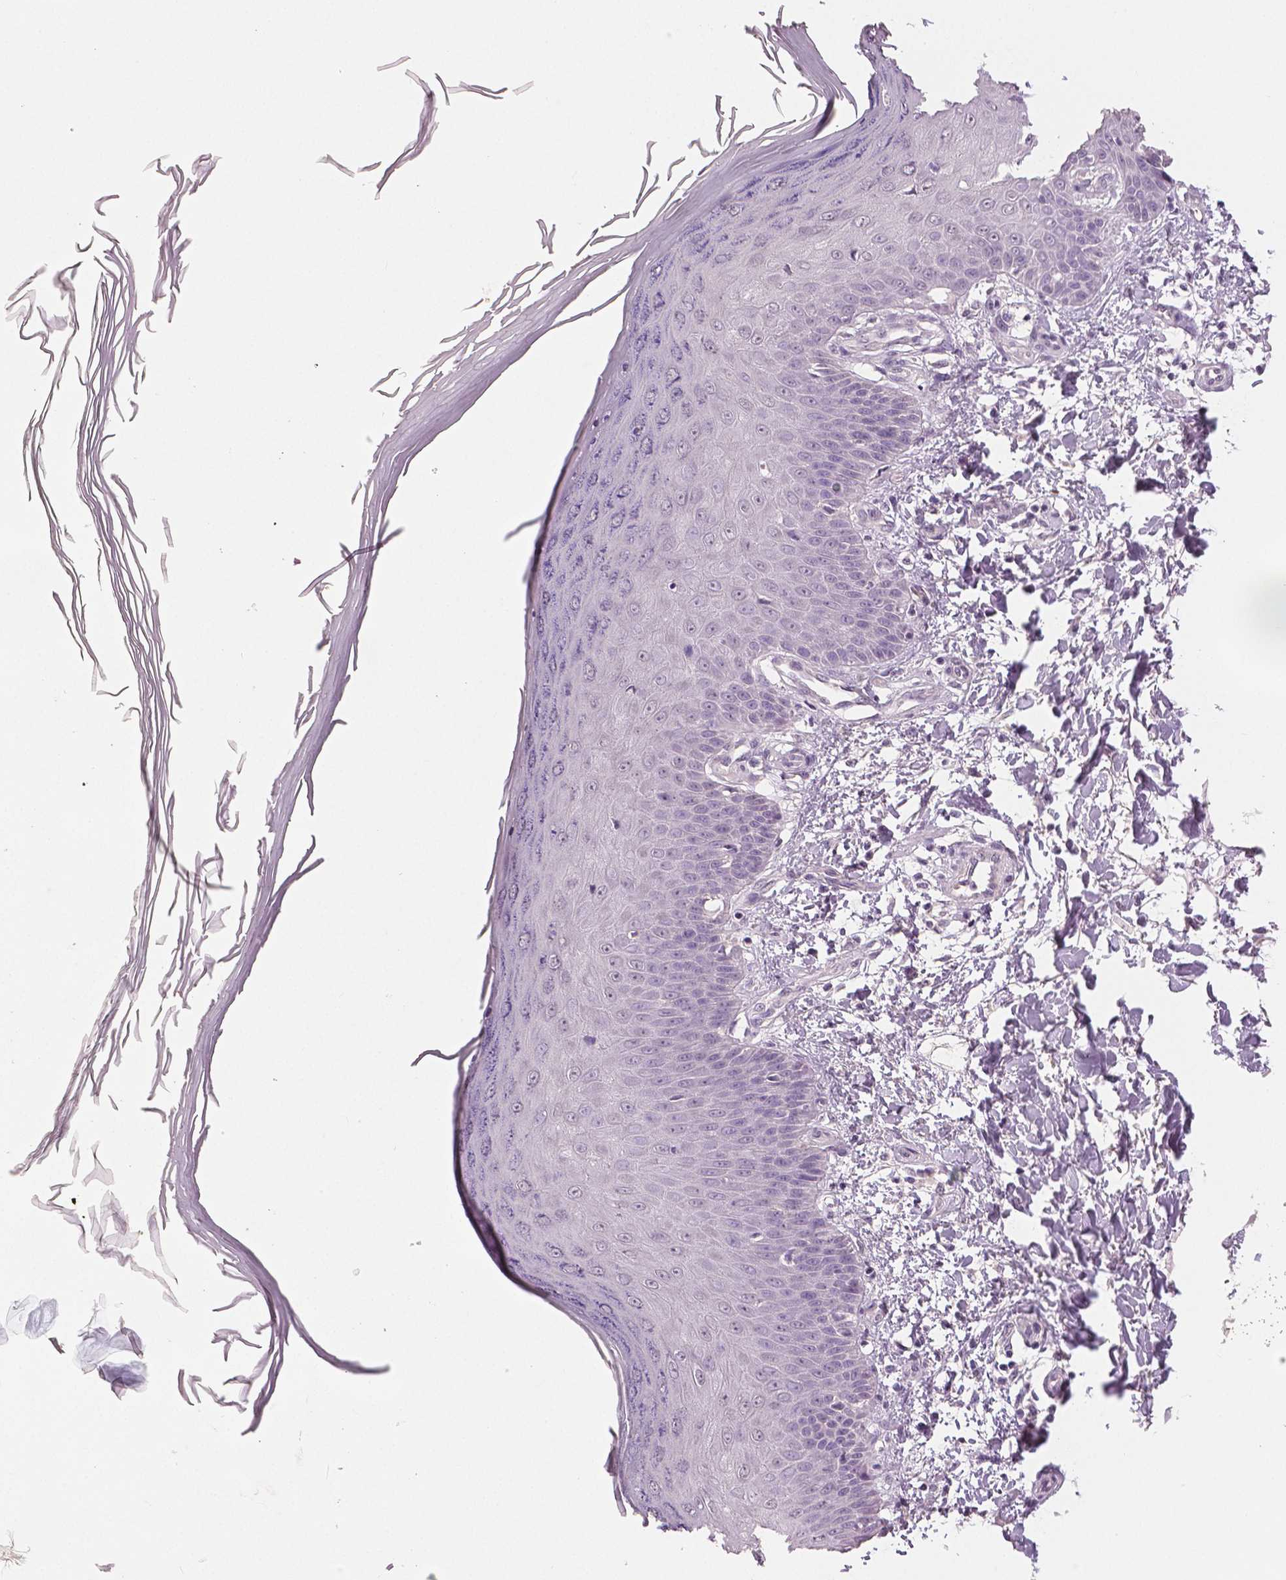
{"staining": {"intensity": "negative", "quantity": "none", "location": "none"}, "tissue": "skin", "cell_type": "Fibroblasts", "image_type": "normal", "snomed": [{"axis": "morphology", "description": "Normal tissue, NOS"}, {"axis": "topography", "description": "Skin"}], "caption": "IHC histopathology image of benign skin stained for a protein (brown), which shows no expression in fibroblasts. Nuclei are stained in blue.", "gene": "NECAB1", "patient": {"sex": "female", "age": 62}}